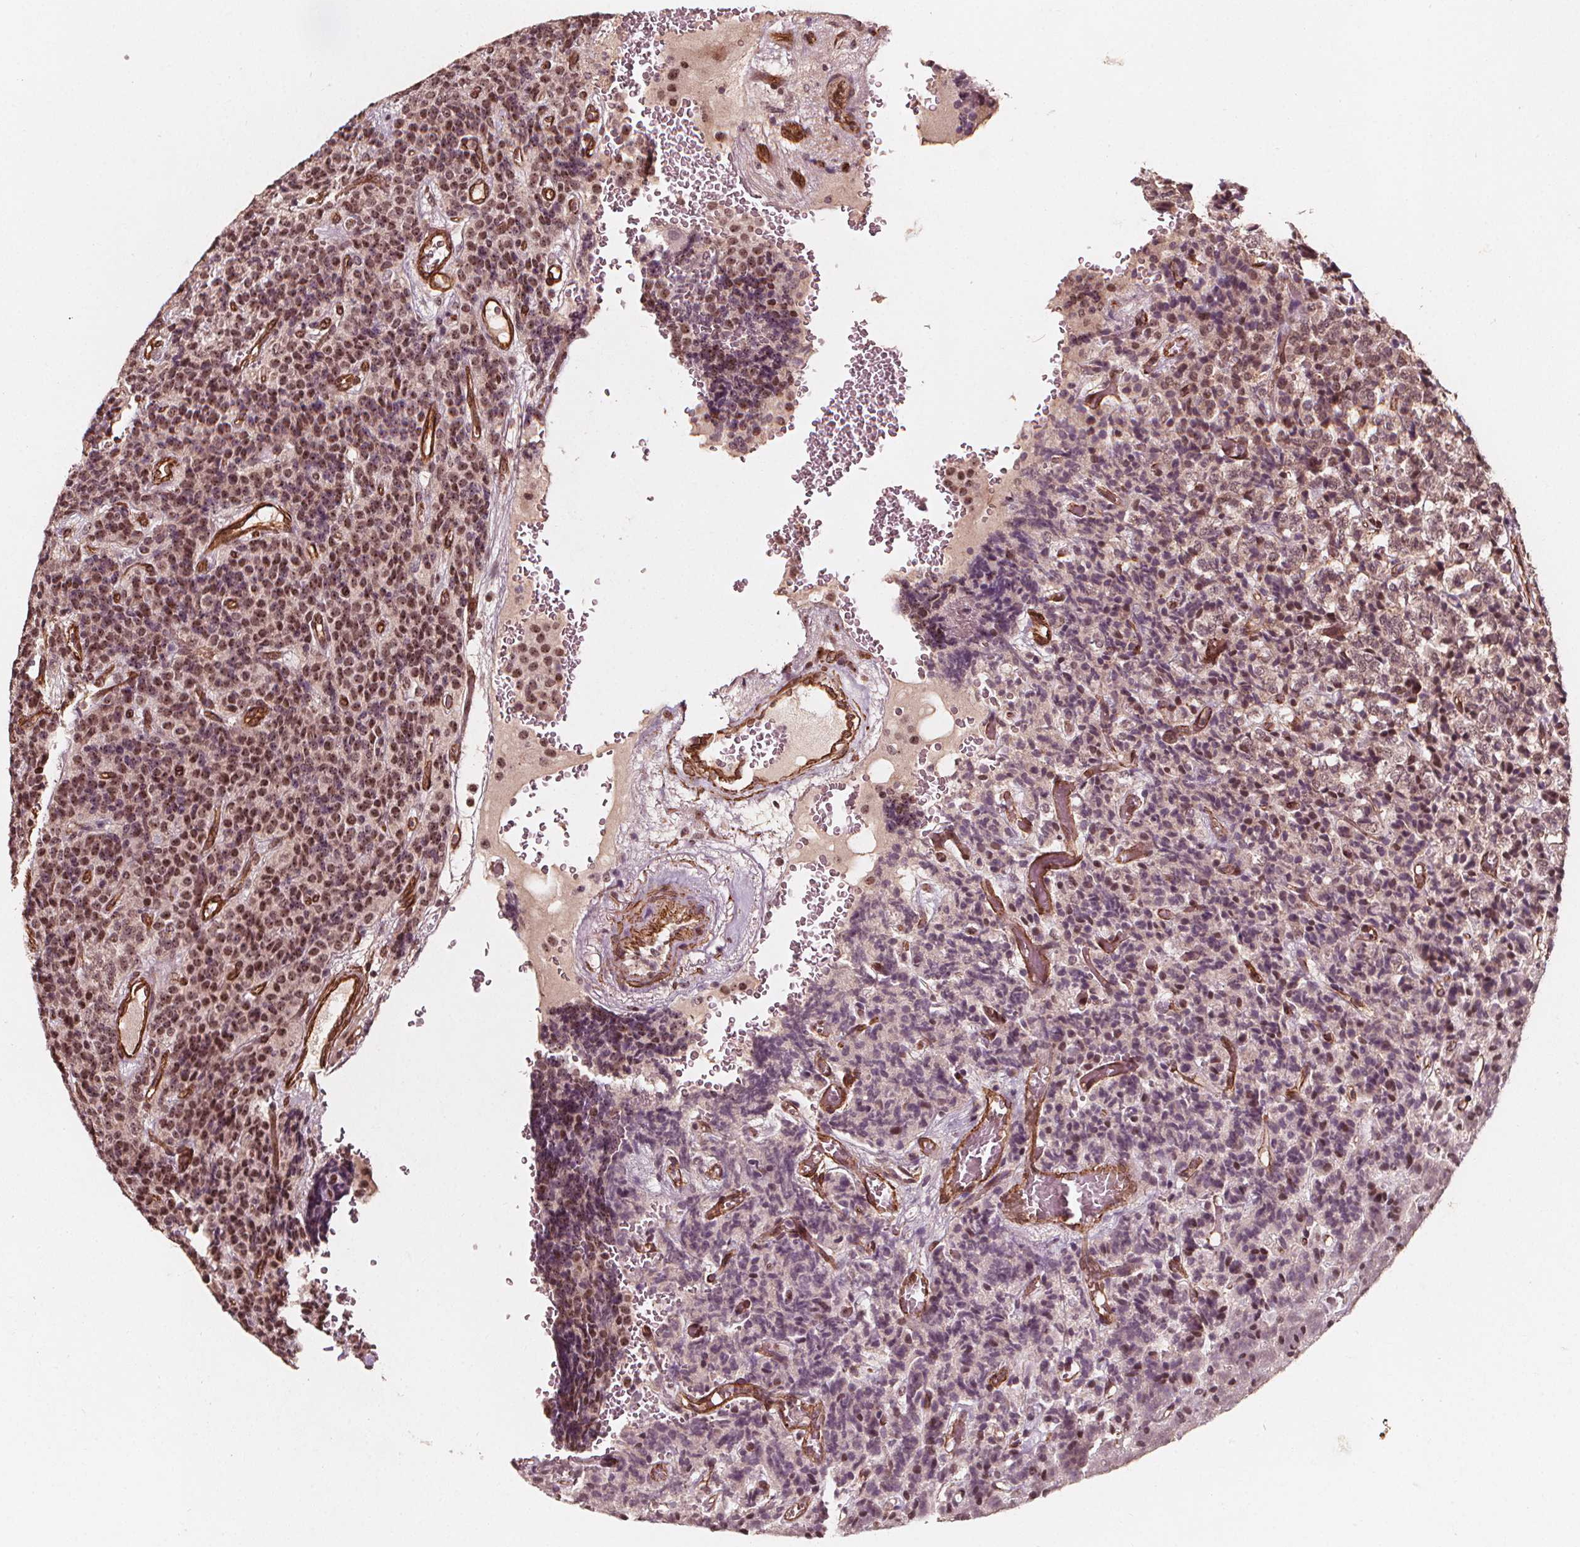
{"staining": {"intensity": "moderate", "quantity": ">75%", "location": "nuclear"}, "tissue": "carcinoid", "cell_type": "Tumor cells", "image_type": "cancer", "snomed": [{"axis": "morphology", "description": "Carcinoid, malignant, NOS"}, {"axis": "topography", "description": "Pancreas"}], "caption": "Immunohistochemistry (IHC) of carcinoid demonstrates medium levels of moderate nuclear positivity in about >75% of tumor cells. Immunohistochemistry stains the protein in brown and the nuclei are stained blue.", "gene": "EXOSC9", "patient": {"sex": "male", "age": 36}}